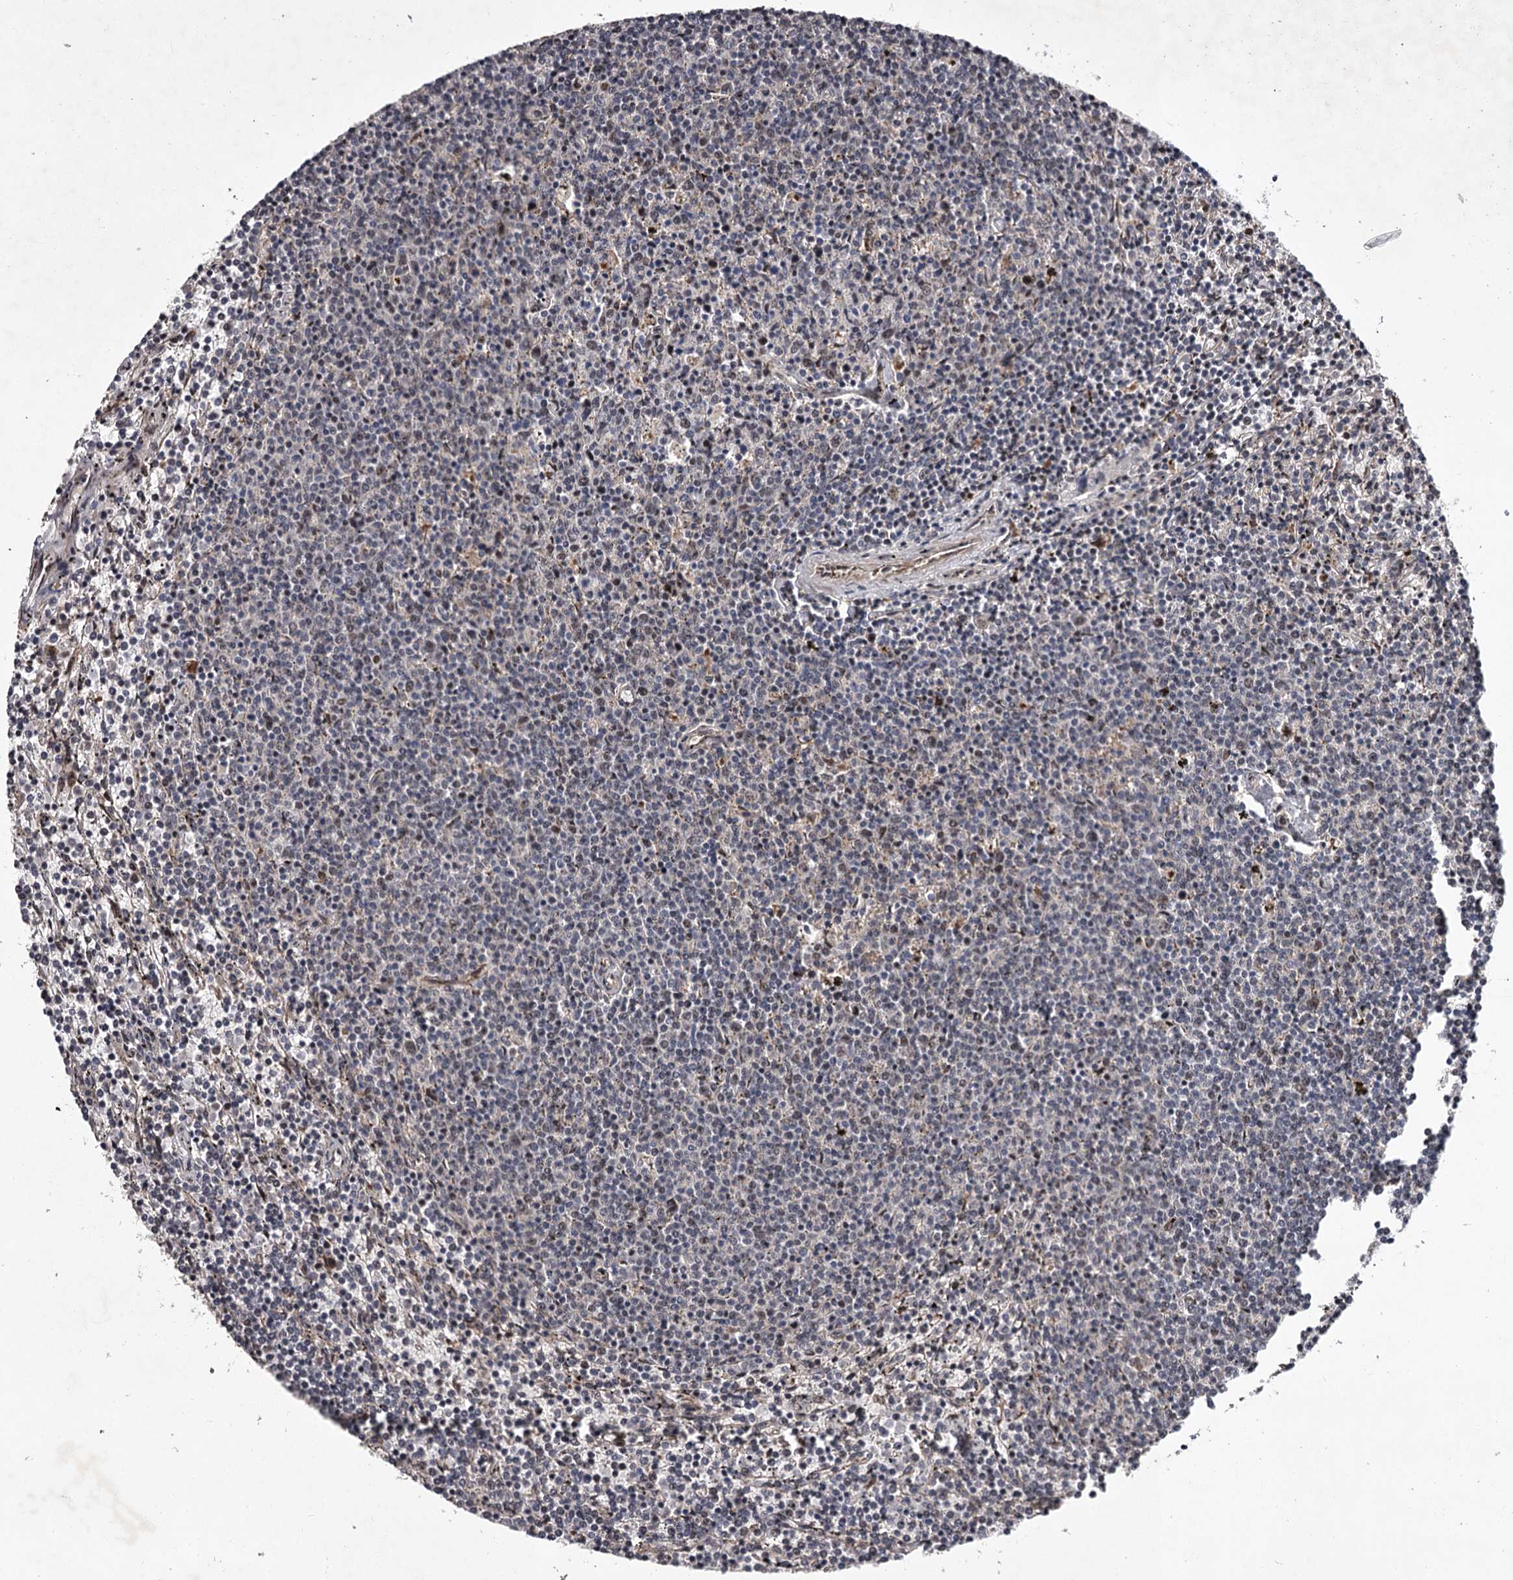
{"staining": {"intensity": "negative", "quantity": "none", "location": "none"}, "tissue": "lymphoma", "cell_type": "Tumor cells", "image_type": "cancer", "snomed": [{"axis": "morphology", "description": "Malignant lymphoma, non-Hodgkin's type, Low grade"}, {"axis": "topography", "description": "Spleen"}], "caption": "An IHC histopathology image of lymphoma is shown. There is no staining in tumor cells of lymphoma.", "gene": "RNF44", "patient": {"sex": "female", "age": 50}}